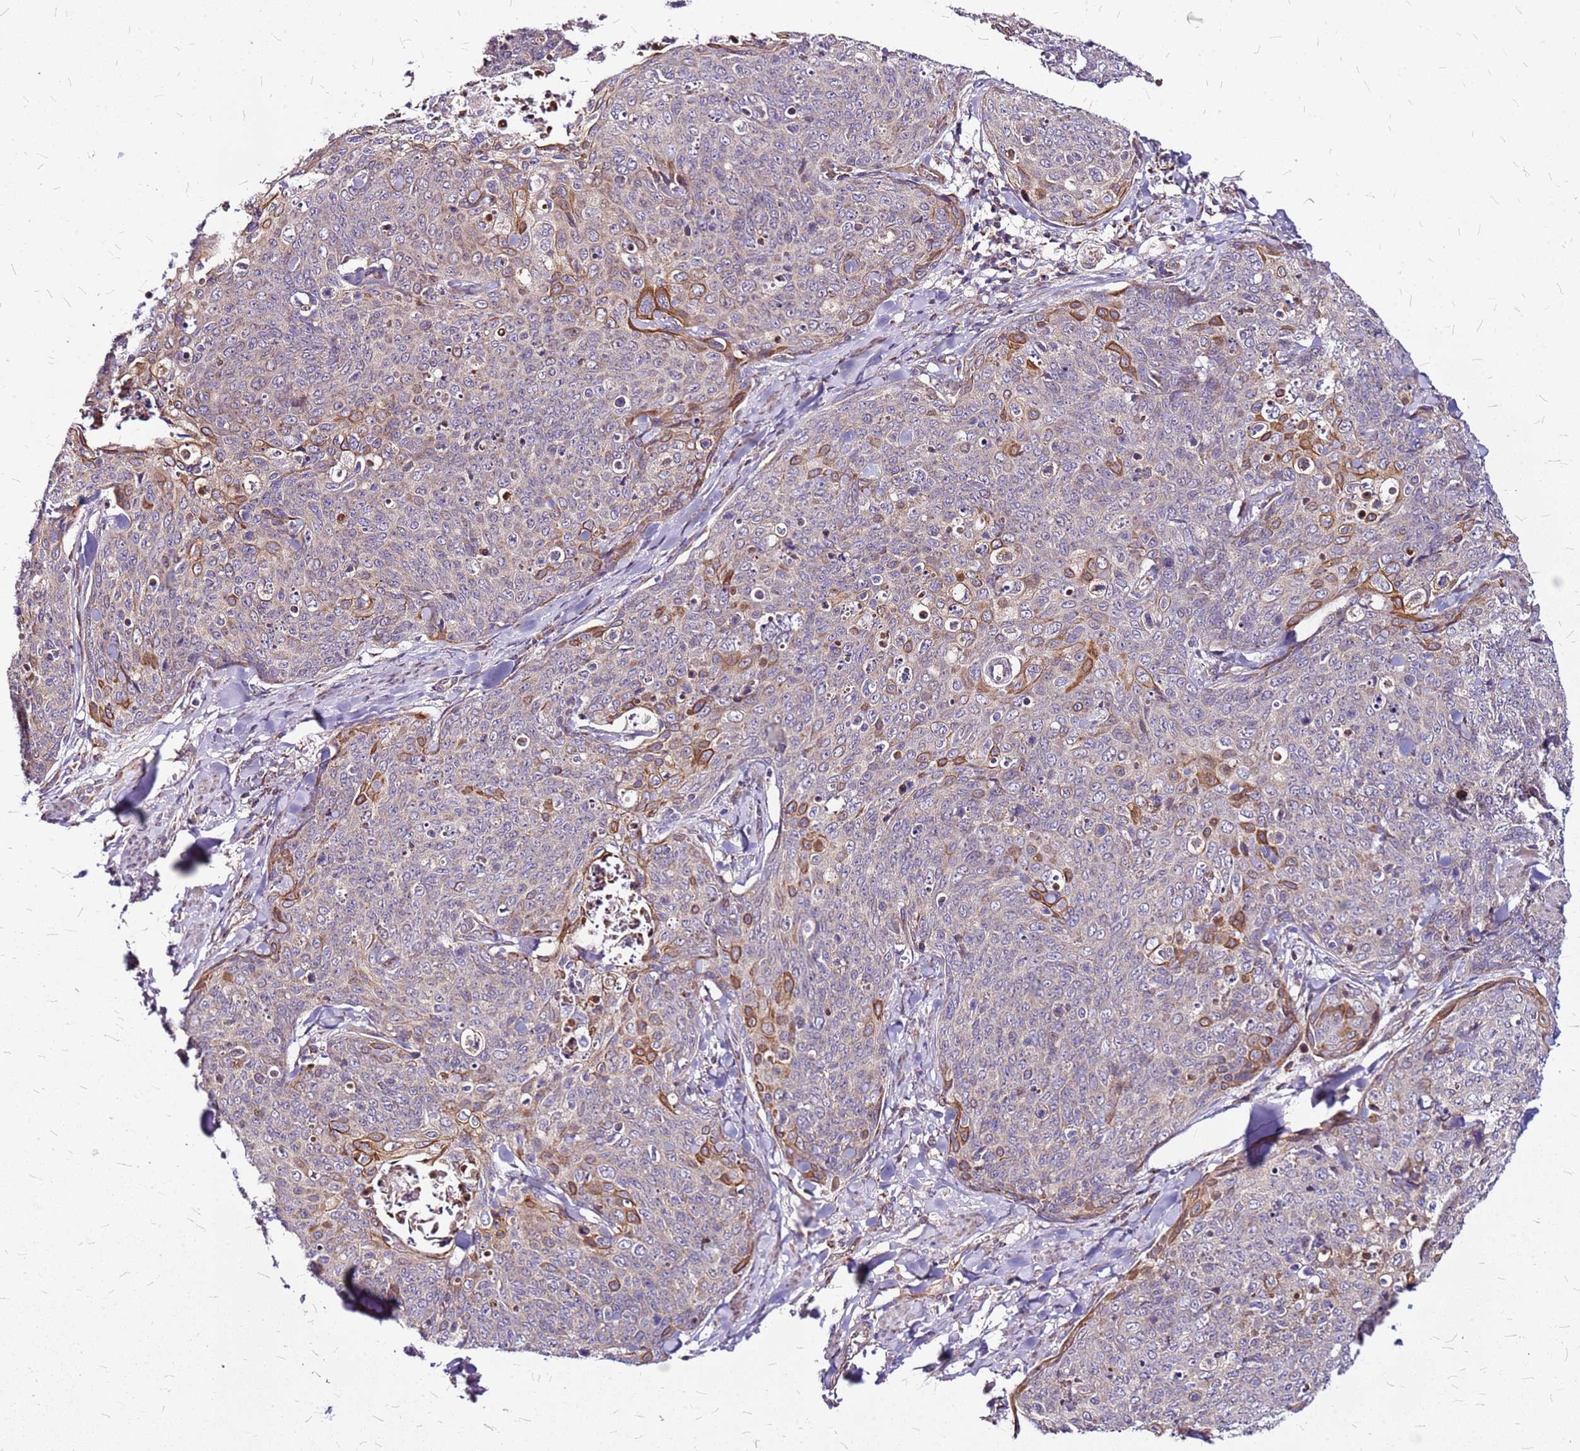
{"staining": {"intensity": "moderate", "quantity": "25%-75%", "location": "cytoplasmic/membranous"}, "tissue": "skin cancer", "cell_type": "Tumor cells", "image_type": "cancer", "snomed": [{"axis": "morphology", "description": "Squamous cell carcinoma, NOS"}, {"axis": "topography", "description": "Skin"}, {"axis": "topography", "description": "Vulva"}], "caption": "The histopathology image shows a brown stain indicating the presence of a protein in the cytoplasmic/membranous of tumor cells in skin squamous cell carcinoma. The staining was performed using DAB, with brown indicating positive protein expression. Nuclei are stained blue with hematoxylin.", "gene": "OR51T1", "patient": {"sex": "female", "age": 85}}